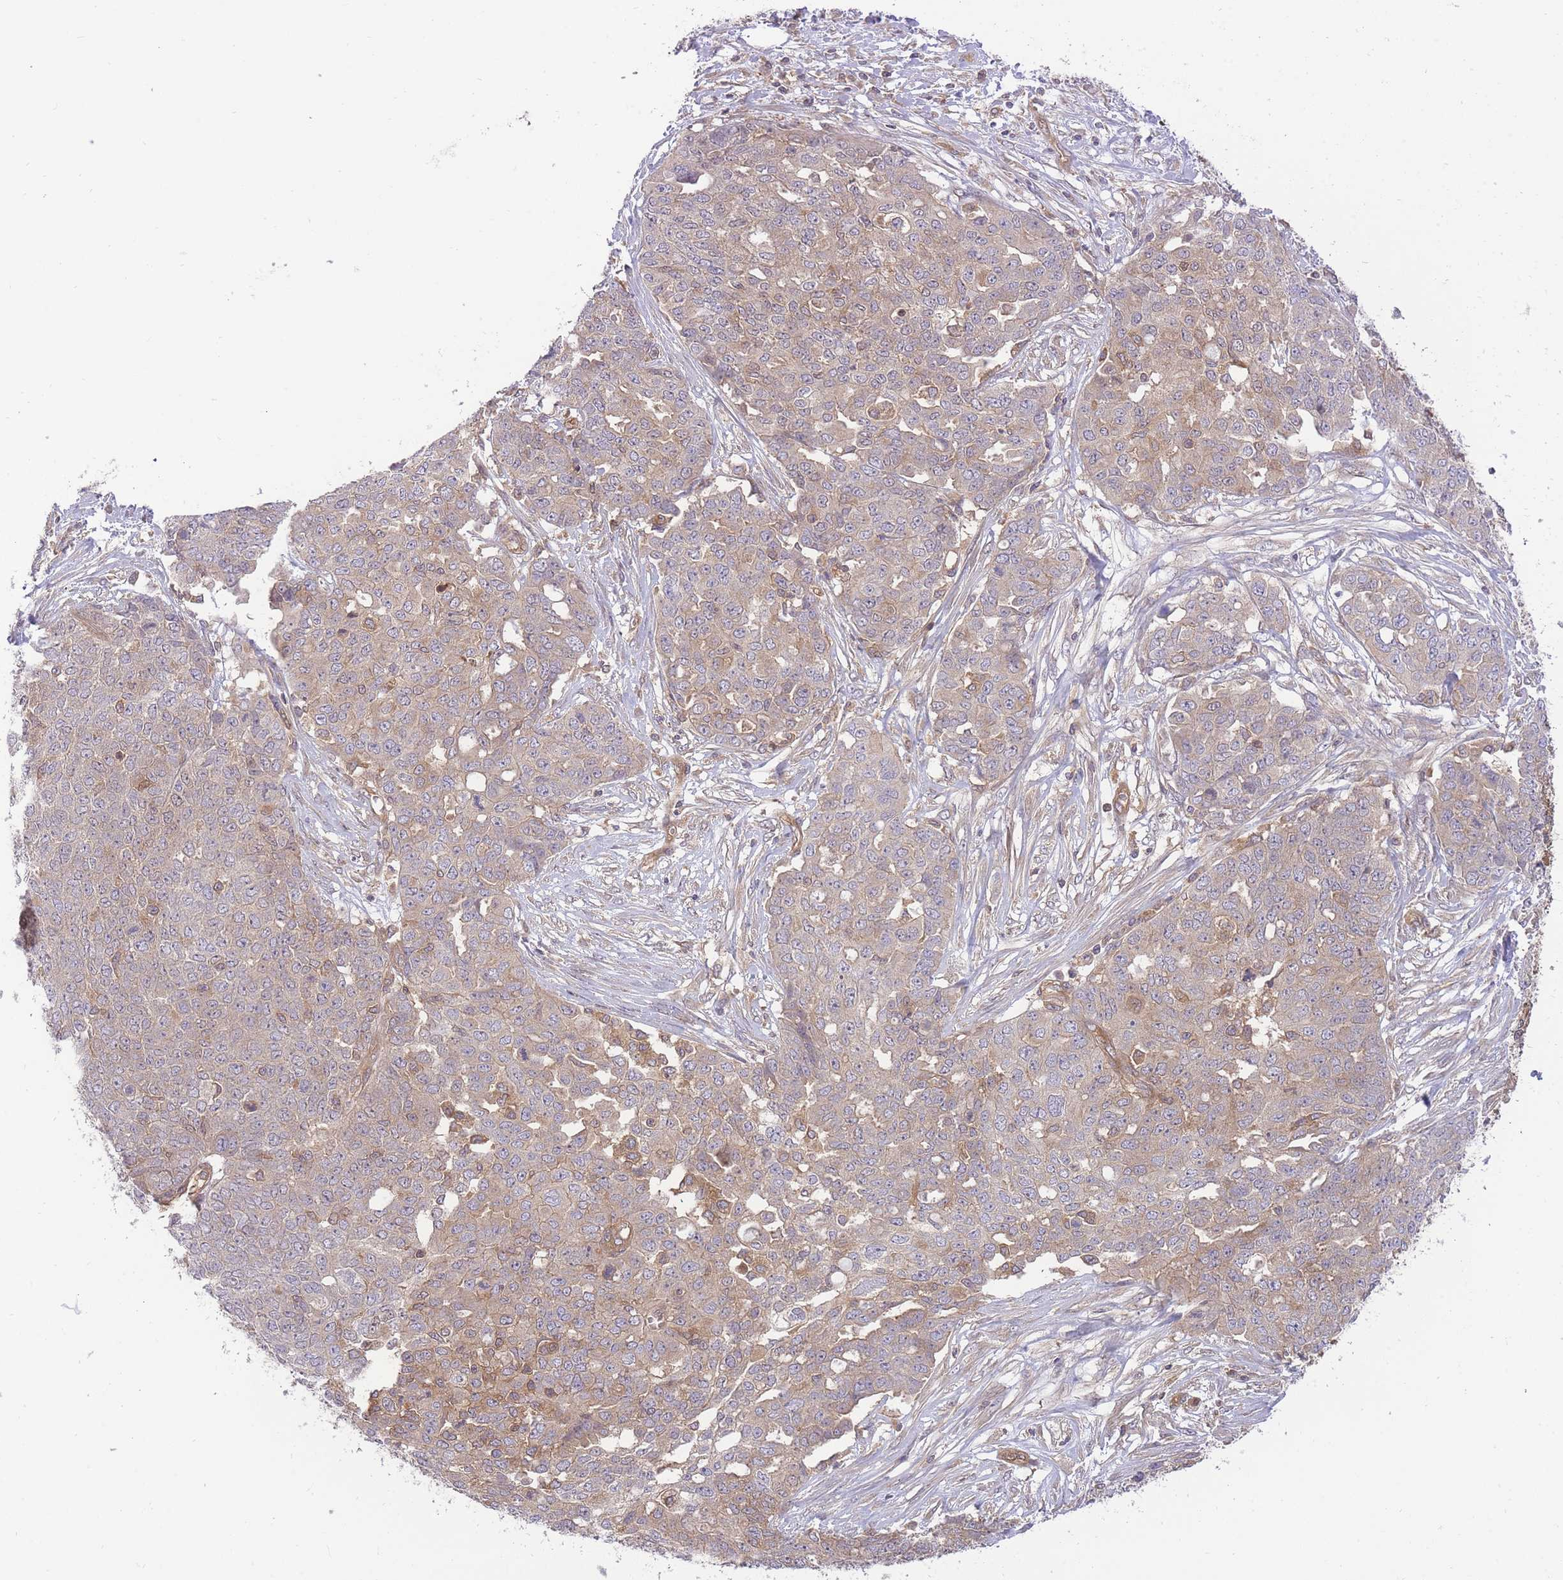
{"staining": {"intensity": "weak", "quantity": "25%-75%", "location": "cytoplasmic/membranous"}, "tissue": "ovarian cancer", "cell_type": "Tumor cells", "image_type": "cancer", "snomed": [{"axis": "morphology", "description": "Cystadenocarcinoma, serous, NOS"}, {"axis": "topography", "description": "Soft tissue"}, {"axis": "topography", "description": "Ovary"}], "caption": "Immunohistochemistry (IHC) photomicrograph of neoplastic tissue: ovarian cancer stained using immunohistochemistry (IHC) exhibits low levels of weak protein expression localized specifically in the cytoplasmic/membranous of tumor cells, appearing as a cytoplasmic/membranous brown color.", "gene": "PREP", "patient": {"sex": "female", "age": 57}}